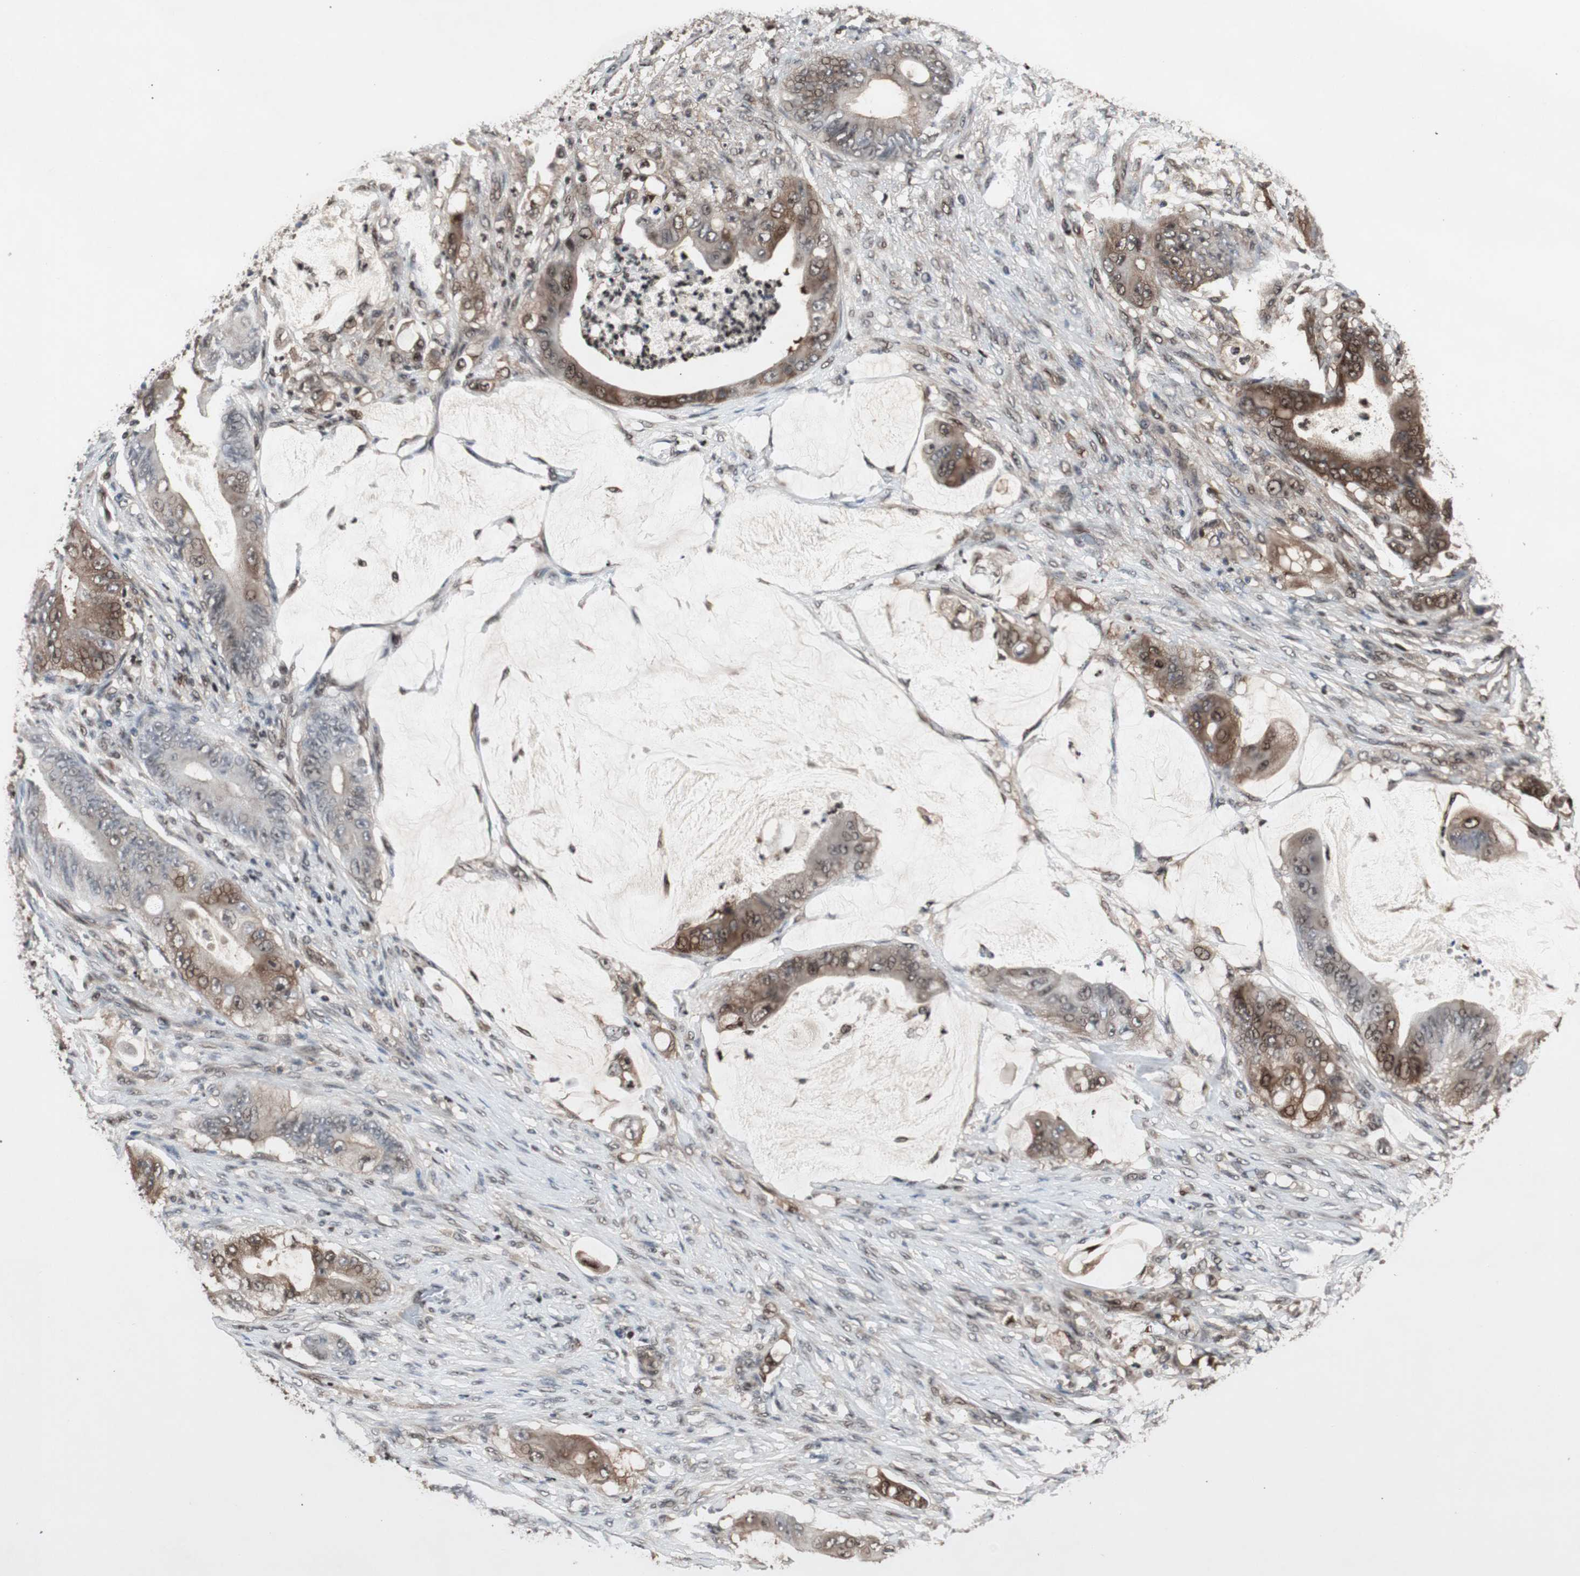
{"staining": {"intensity": "moderate", "quantity": ">75%", "location": "cytoplasmic/membranous,nuclear"}, "tissue": "stomach cancer", "cell_type": "Tumor cells", "image_type": "cancer", "snomed": [{"axis": "morphology", "description": "Adenocarcinoma, NOS"}, {"axis": "topography", "description": "Stomach"}], "caption": "Stomach cancer was stained to show a protein in brown. There is medium levels of moderate cytoplasmic/membranous and nuclear expression in about >75% of tumor cells. The protein is shown in brown color, while the nuclei are stained blue.", "gene": "ACLY", "patient": {"sex": "female", "age": 73}}